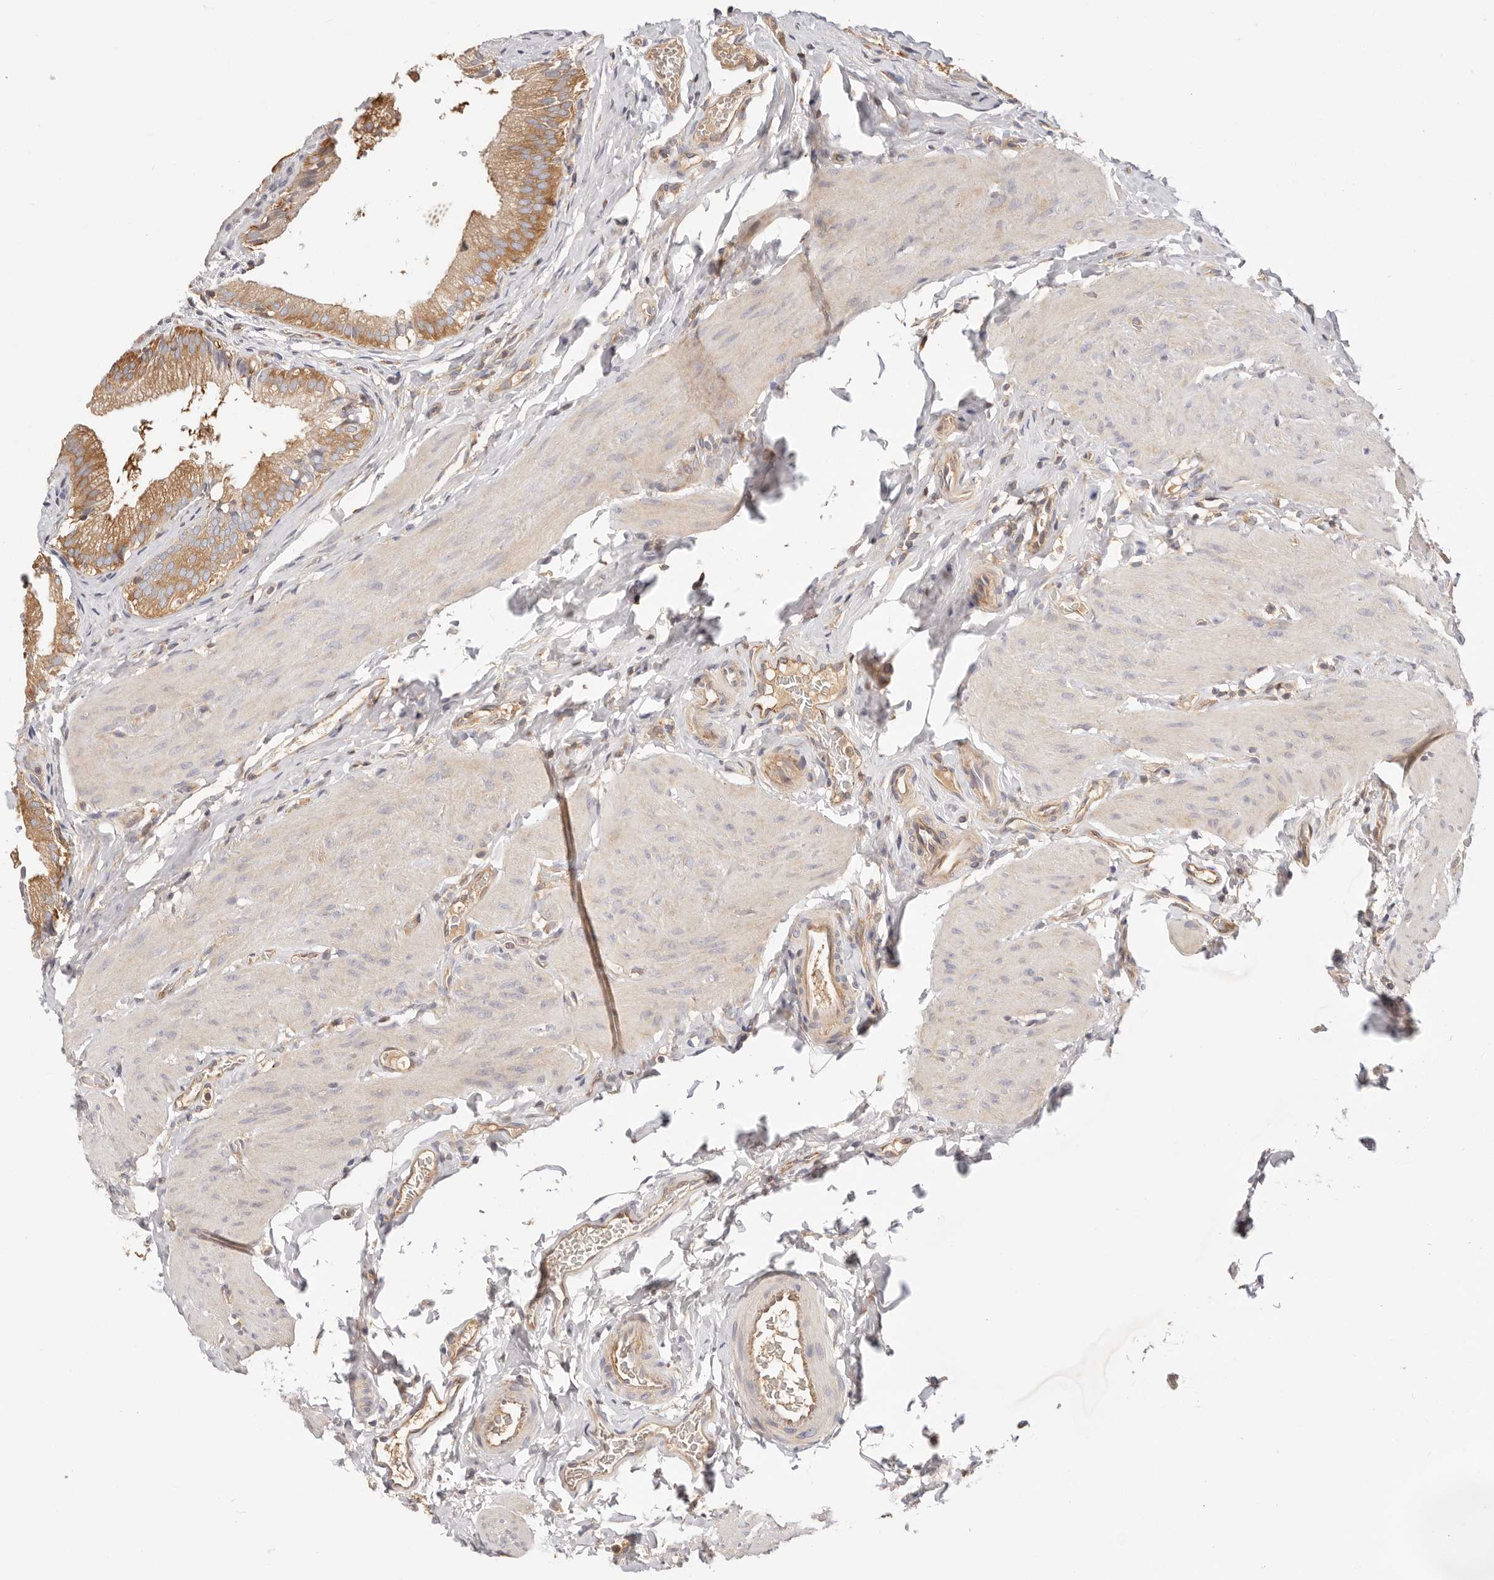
{"staining": {"intensity": "strong", "quantity": ">75%", "location": "cytoplasmic/membranous"}, "tissue": "gallbladder", "cell_type": "Glandular cells", "image_type": "normal", "snomed": [{"axis": "morphology", "description": "Normal tissue, NOS"}, {"axis": "topography", "description": "Gallbladder"}], "caption": "Protein staining of normal gallbladder shows strong cytoplasmic/membranous staining in about >75% of glandular cells.", "gene": "KCMF1", "patient": {"sex": "female", "age": 30}}